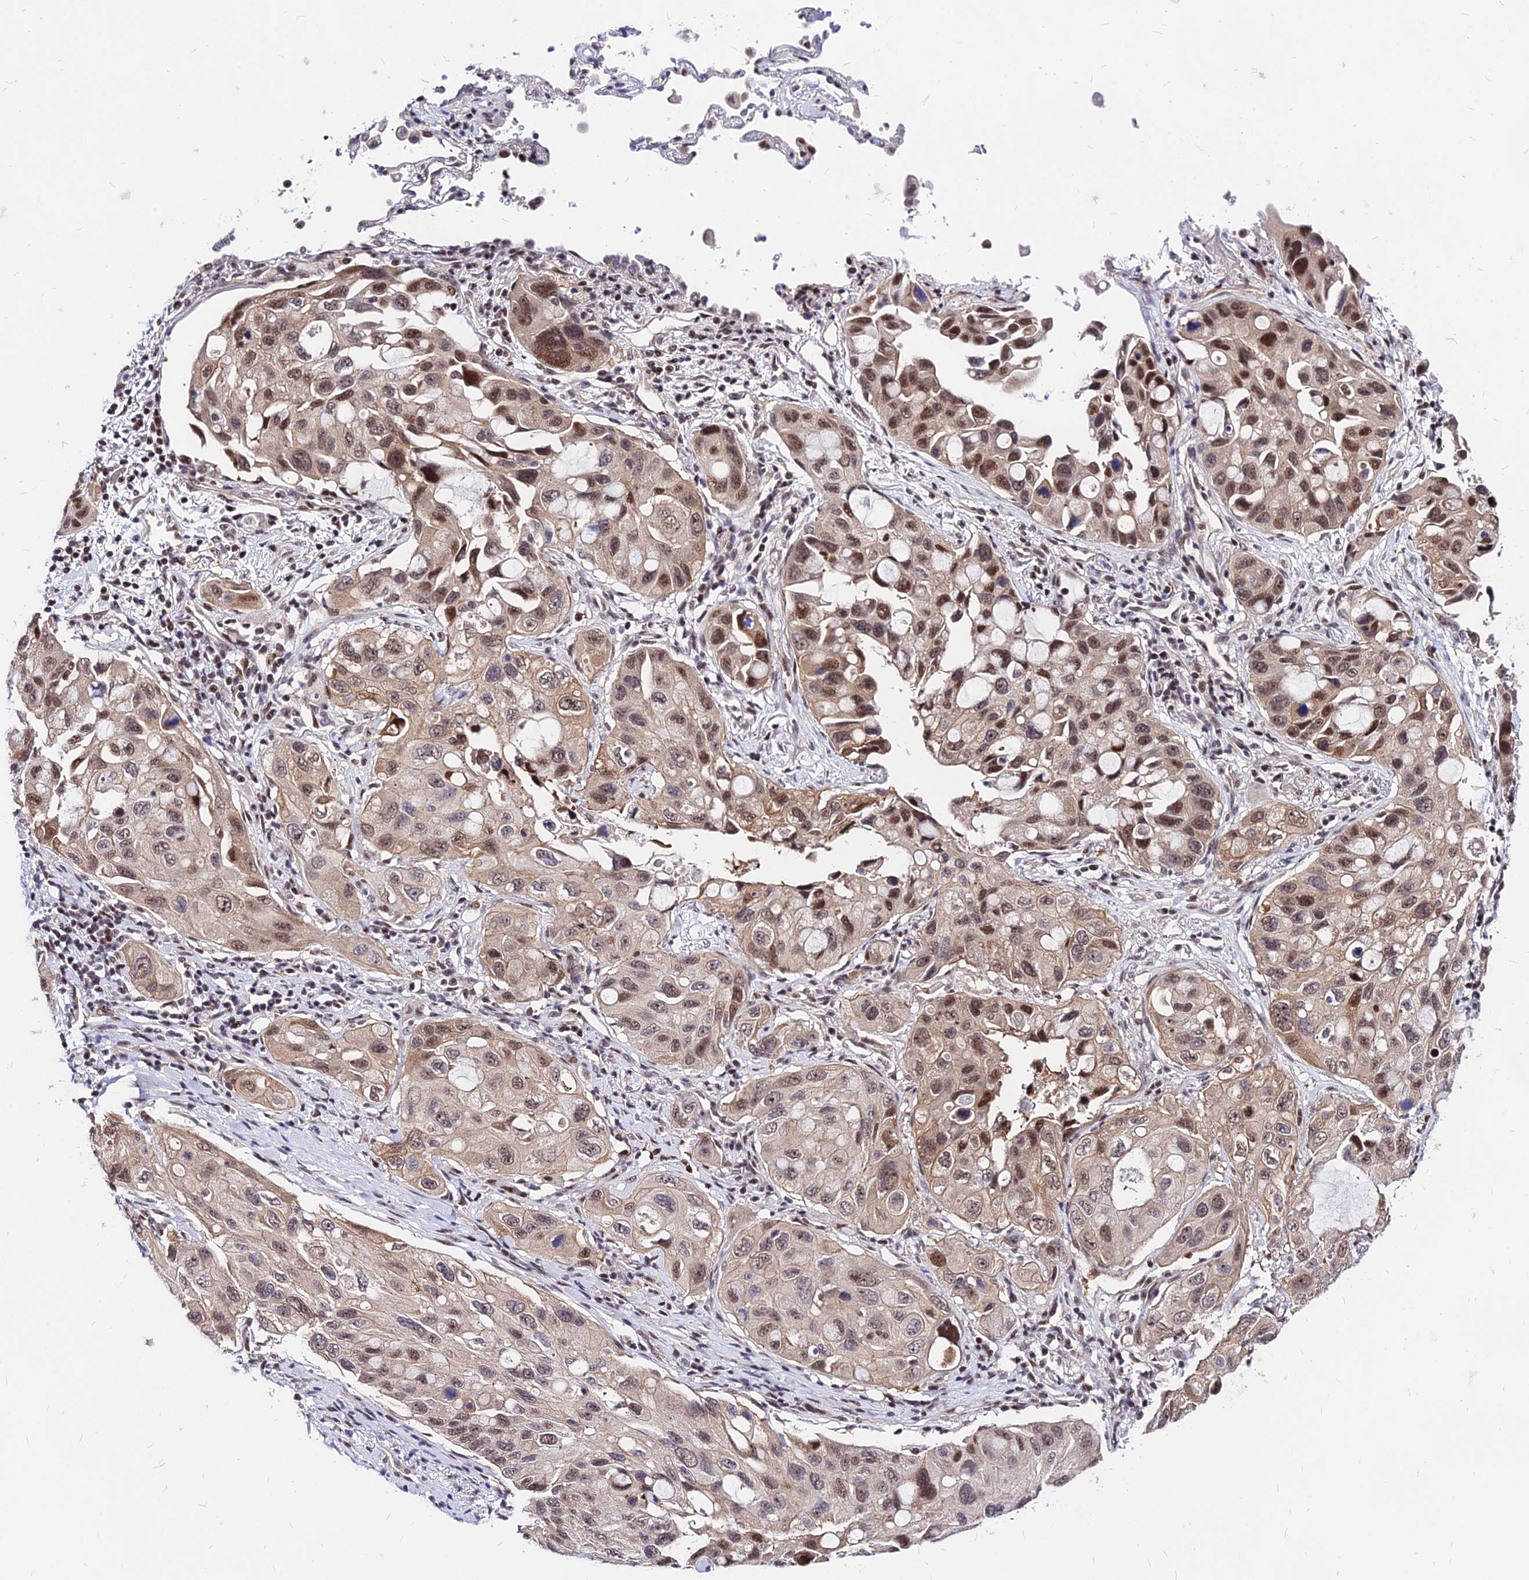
{"staining": {"intensity": "moderate", "quantity": ">75%", "location": "nuclear"}, "tissue": "lung cancer", "cell_type": "Tumor cells", "image_type": "cancer", "snomed": [{"axis": "morphology", "description": "Squamous cell carcinoma, NOS"}, {"axis": "topography", "description": "Lung"}], "caption": "Protein positivity by immunohistochemistry displays moderate nuclear expression in about >75% of tumor cells in lung cancer (squamous cell carcinoma).", "gene": "DDX55", "patient": {"sex": "female", "age": 73}}